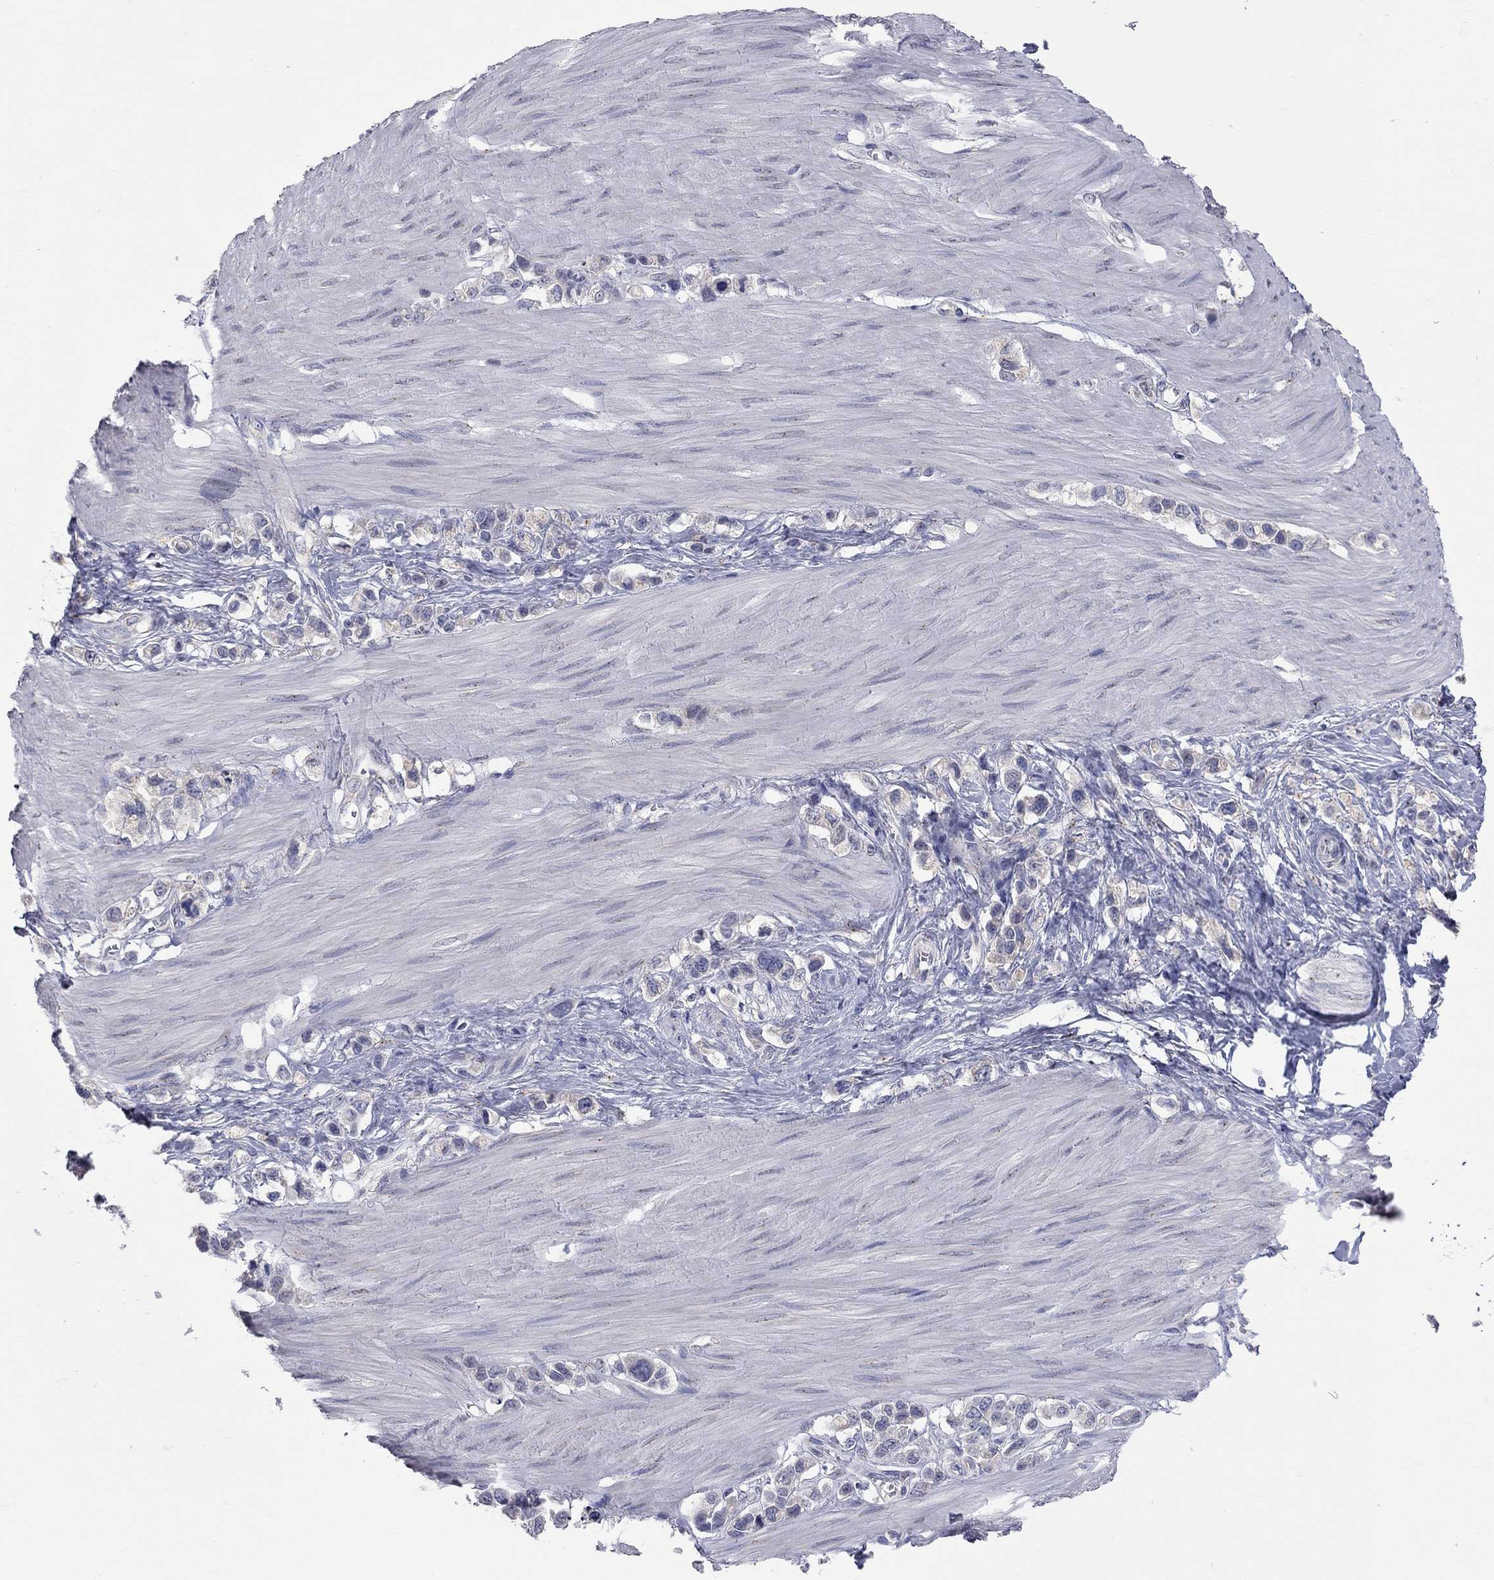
{"staining": {"intensity": "negative", "quantity": "none", "location": "none"}, "tissue": "stomach cancer", "cell_type": "Tumor cells", "image_type": "cancer", "snomed": [{"axis": "morphology", "description": "Normal tissue, NOS"}, {"axis": "morphology", "description": "Adenocarcinoma, NOS"}, {"axis": "morphology", "description": "Adenocarcinoma, High grade"}, {"axis": "topography", "description": "Stomach, upper"}, {"axis": "topography", "description": "Stomach"}], "caption": "Immunohistochemical staining of human high-grade adenocarcinoma (stomach) shows no significant positivity in tumor cells.", "gene": "OPRK1", "patient": {"sex": "female", "age": 65}}